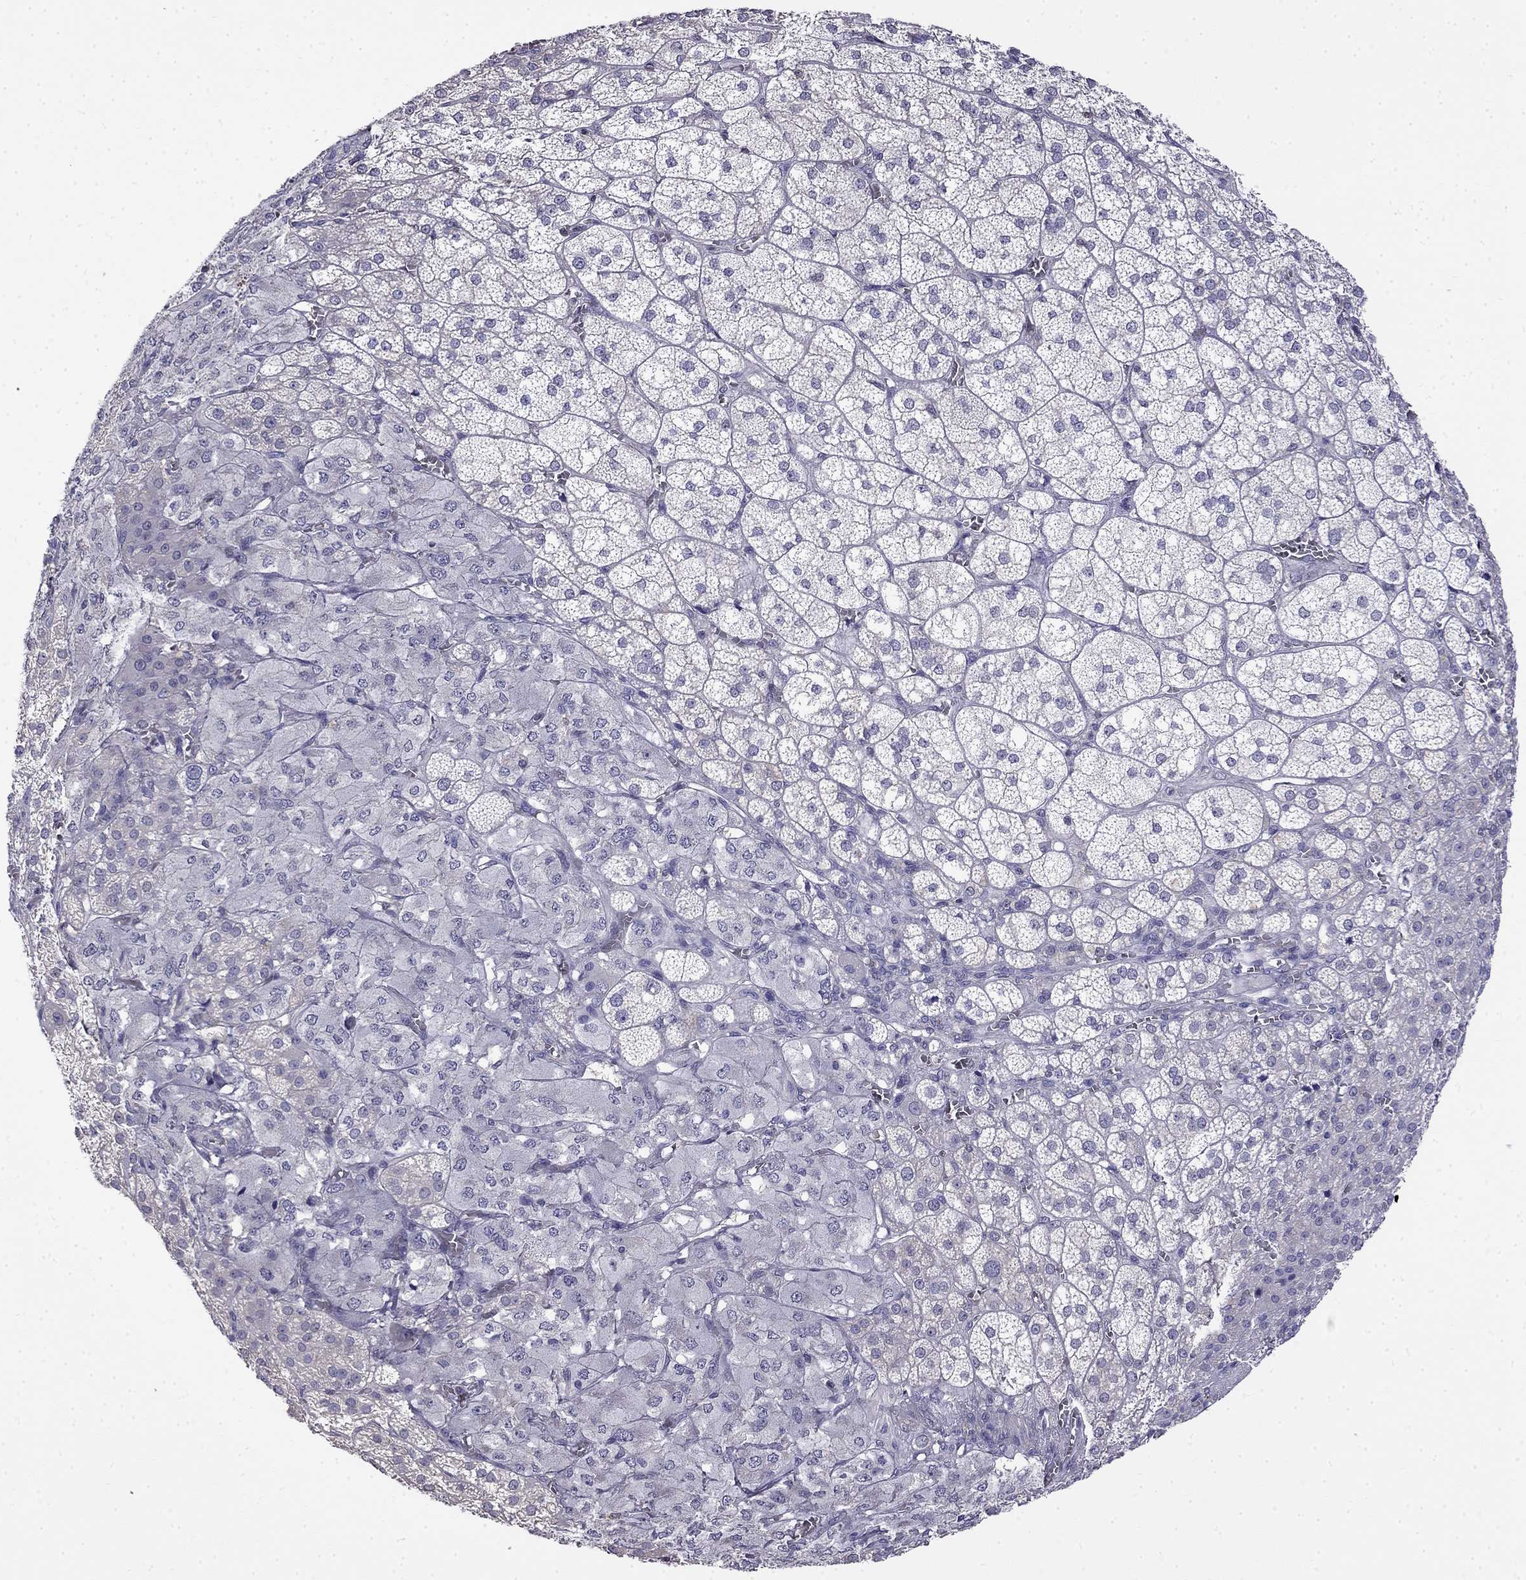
{"staining": {"intensity": "weak", "quantity": "<25%", "location": "cytoplasmic/membranous"}, "tissue": "adrenal gland", "cell_type": "Glandular cells", "image_type": "normal", "snomed": [{"axis": "morphology", "description": "Normal tissue, NOS"}, {"axis": "topography", "description": "Adrenal gland"}], "caption": "DAB (3,3'-diaminobenzidine) immunohistochemical staining of normal human adrenal gland shows no significant expression in glandular cells.", "gene": "GUCA1B", "patient": {"sex": "female", "age": 60}}